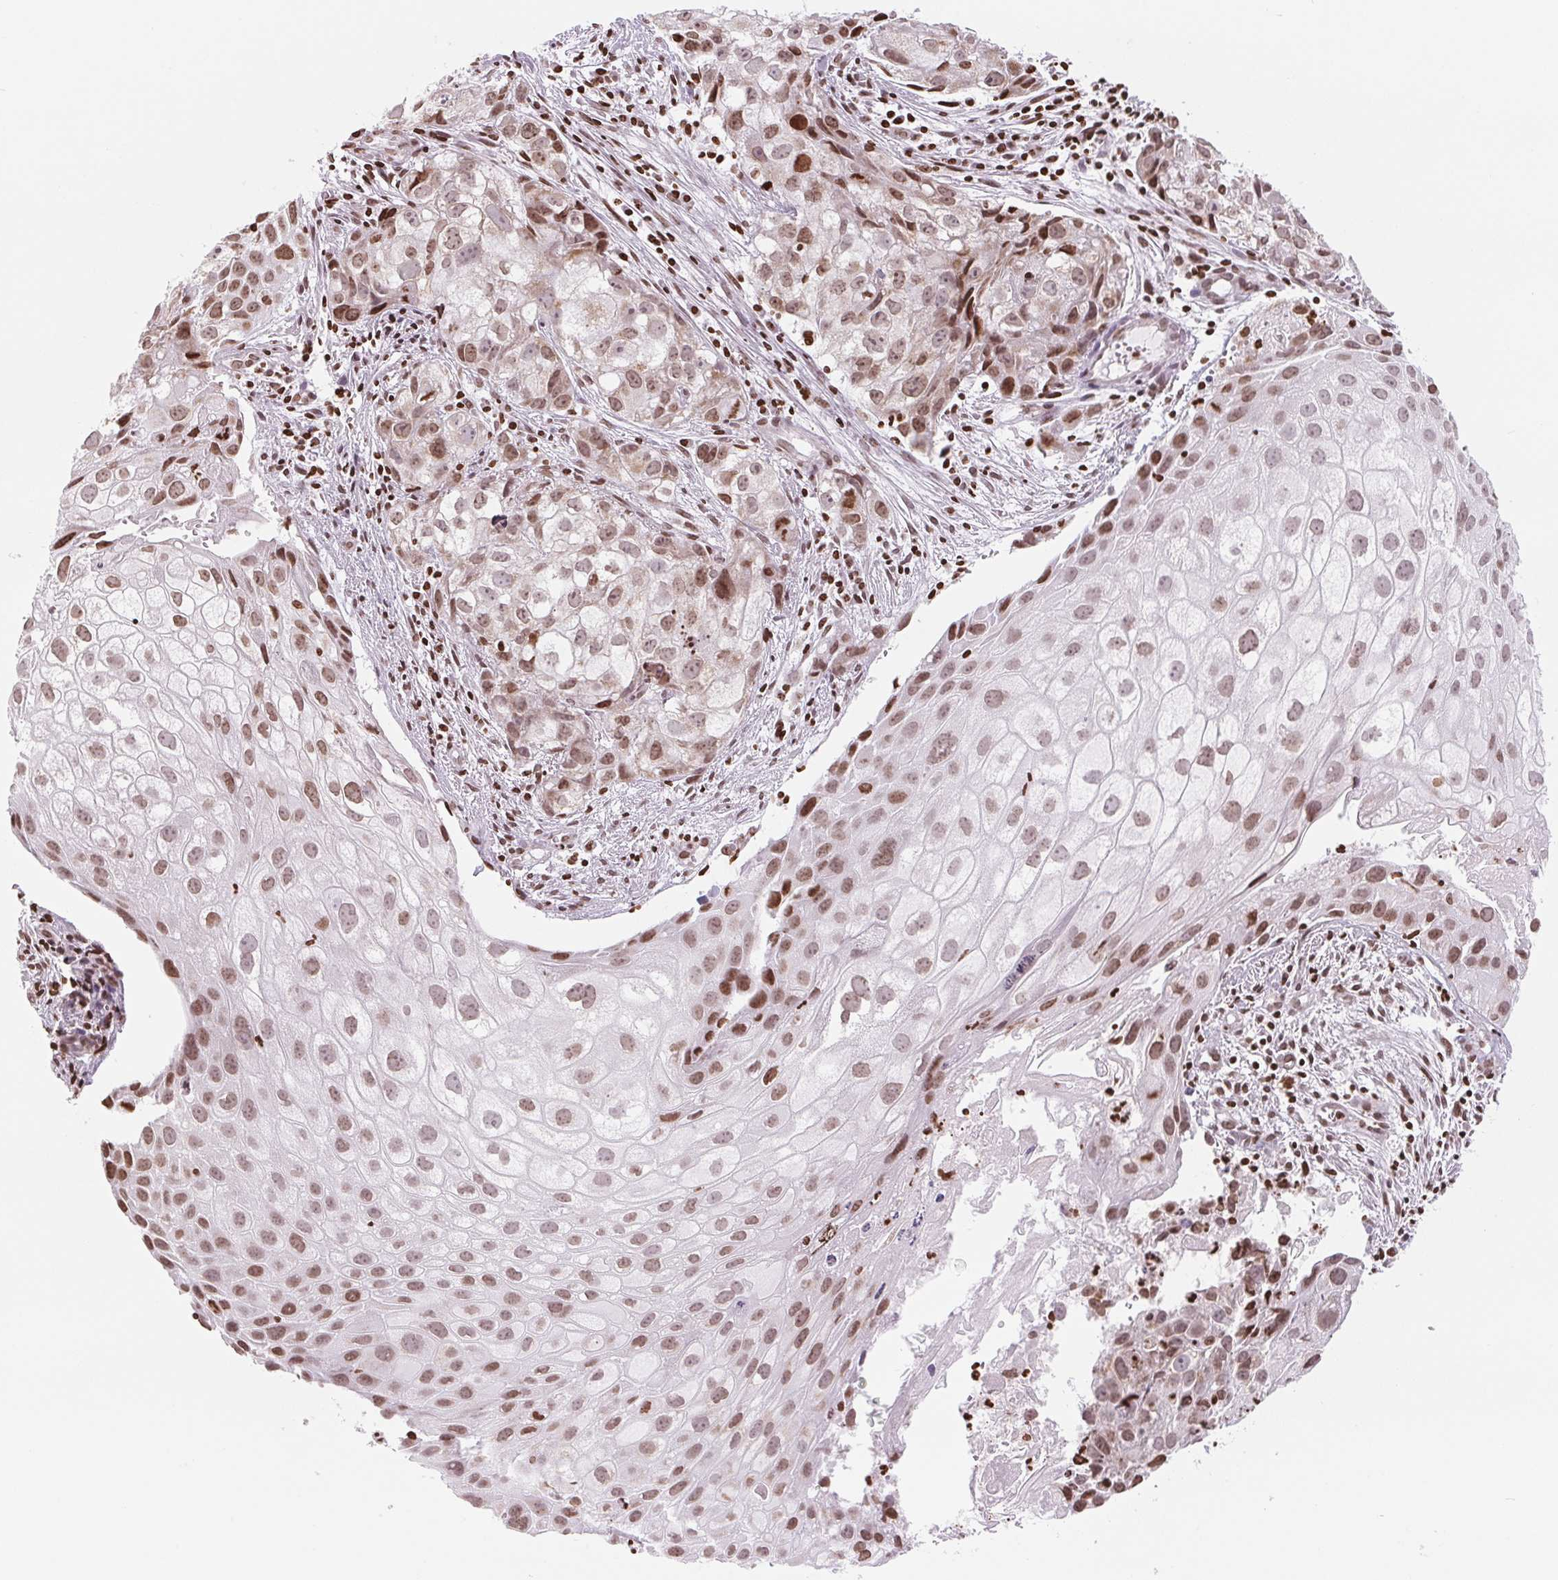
{"staining": {"intensity": "moderate", "quantity": ">75%", "location": "nuclear"}, "tissue": "cervical cancer", "cell_type": "Tumor cells", "image_type": "cancer", "snomed": [{"axis": "morphology", "description": "Squamous cell carcinoma, NOS"}, {"axis": "topography", "description": "Cervix"}], "caption": "Immunohistochemistry (IHC) image of human cervical squamous cell carcinoma stained for a protein (brown), which reveals medium levels of moderate nuclear positivity in approximately >75% of tumor cells.", "gene": "SMIM12", "patient": {"sex": "female", "age": 53}}